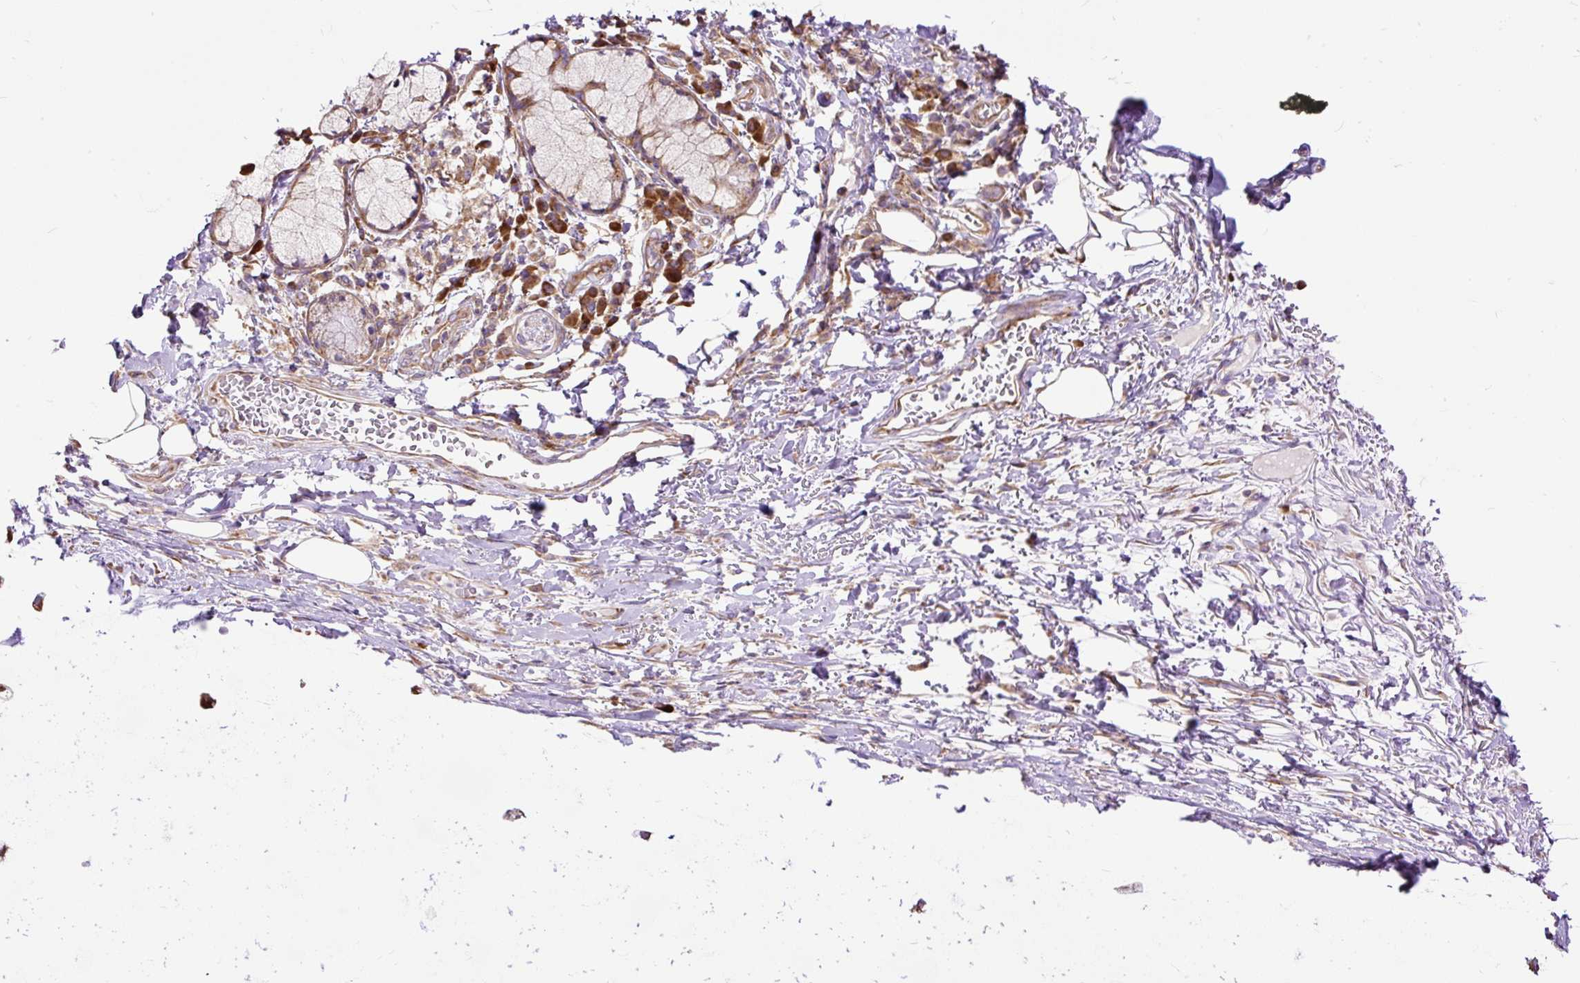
{"staining": {"intensity": "negative", "quantity": "none", "location": "none"}, "tissue": "soft tissue", "cell_type": "Chondrocytes", "image_type": "normal", "snomed": [{"axis": "morphology", "description": "Normal tissue, NOS"}, {"axis": "topography", "description": "Cartilage tissue"}, {"axis": "topography", "description": "Bronchus"}], "caption": "Histopathology image shows no significant protein staining in chondrocytes of benign soft tissue. The staining was performed using DAB (3,3'-diaminobenzidine) to visualize the protein expression in brown, while the nuclei were stained in blue with hematoxylin (Magnification: 20x).", "gene": "RPS5", "patient": {"sex": "male", "age": 56}}